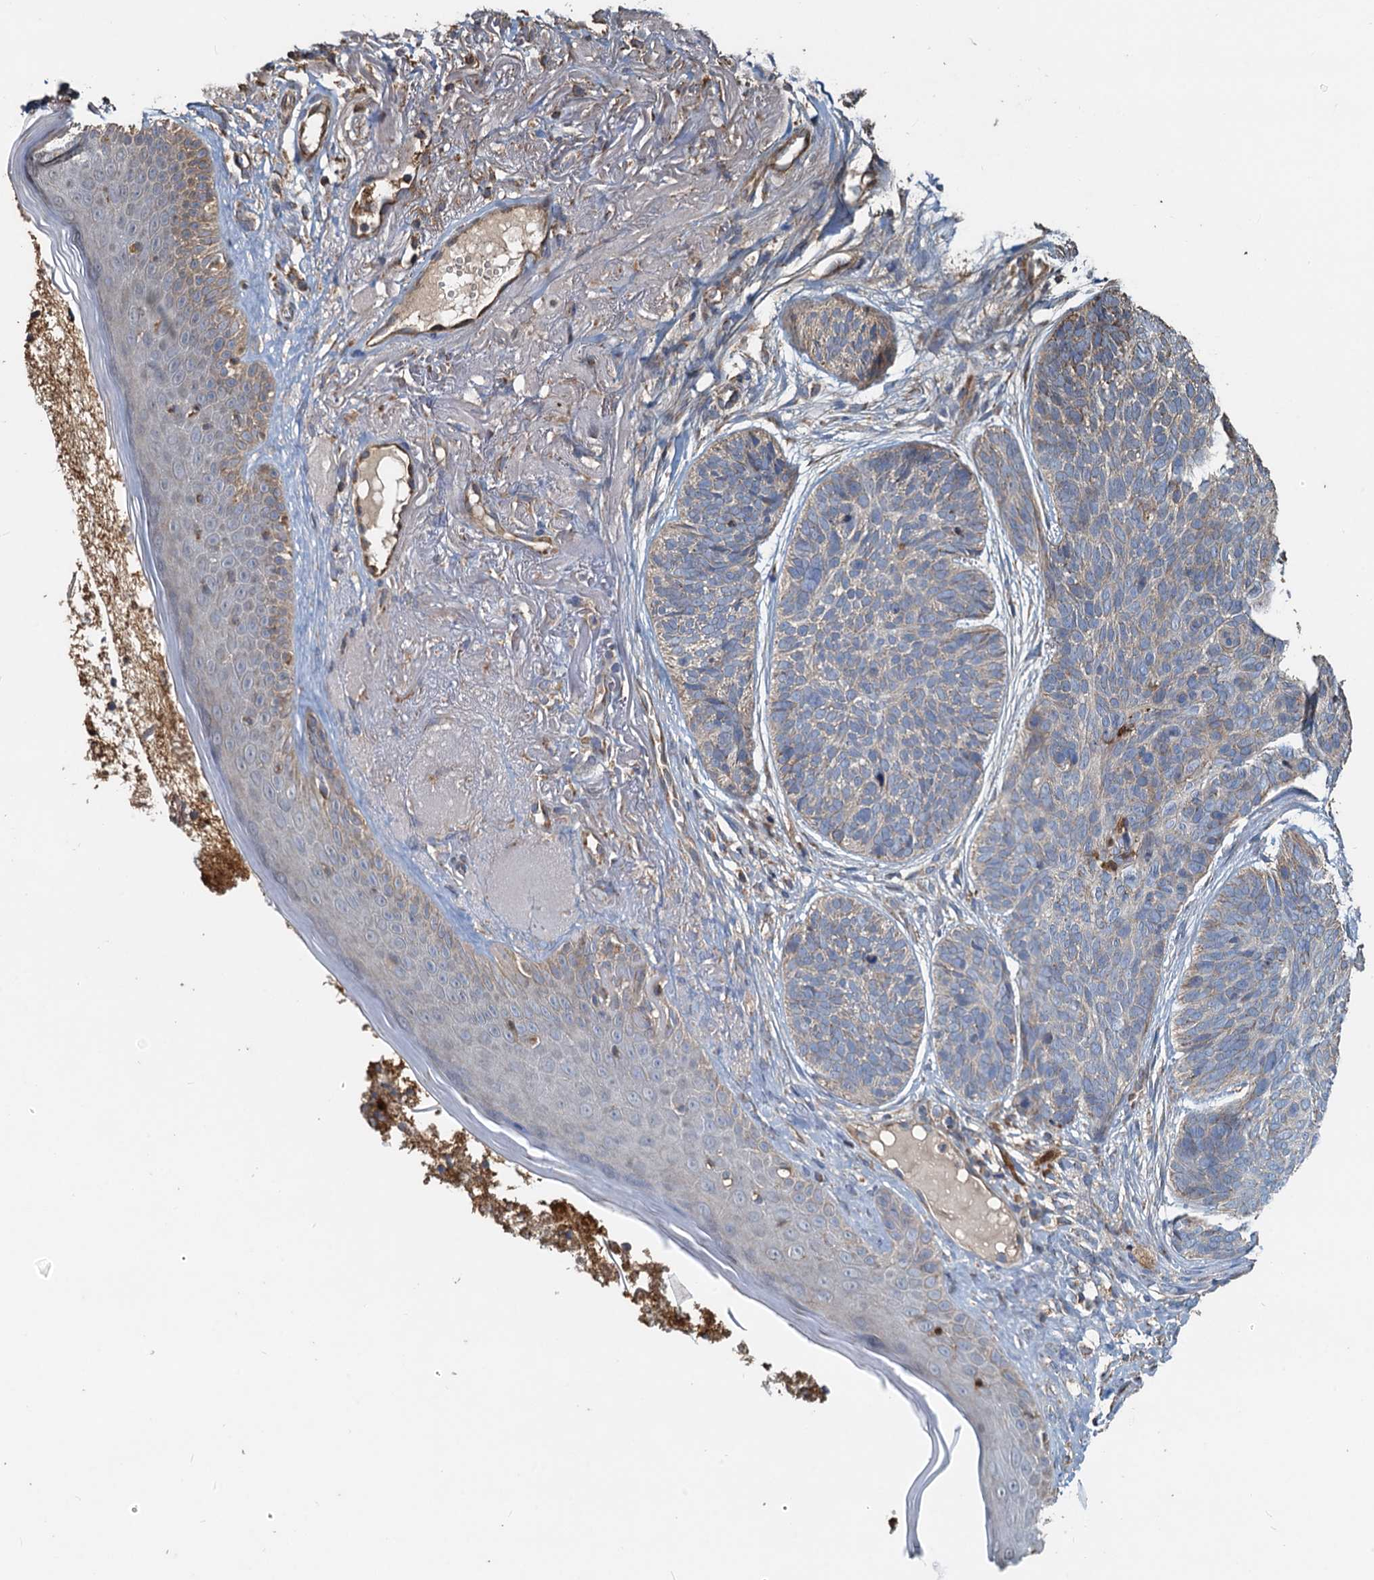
{"staining": {"intensity": "weak", "quantity": "<25%", "location": "cytoplasmic/membranous"}, "tissue": "skin cancer", "cell_type": "Tumor cells", "image_type": "cancer", "snomed": [{"axis": "morphology", "description": "Normal tissue, NOS"}, {"axis": "morphology", "description": "Basal cell carcinoma"}, {"axis": "topography", "description": "Skin"}], "caption": "Immunohistochemical staining of skin basal cell carcinoma exhibits no significant staining in tumor cells.", "gene": "SDS", "patient": {"sex": "male", "age": 66}}